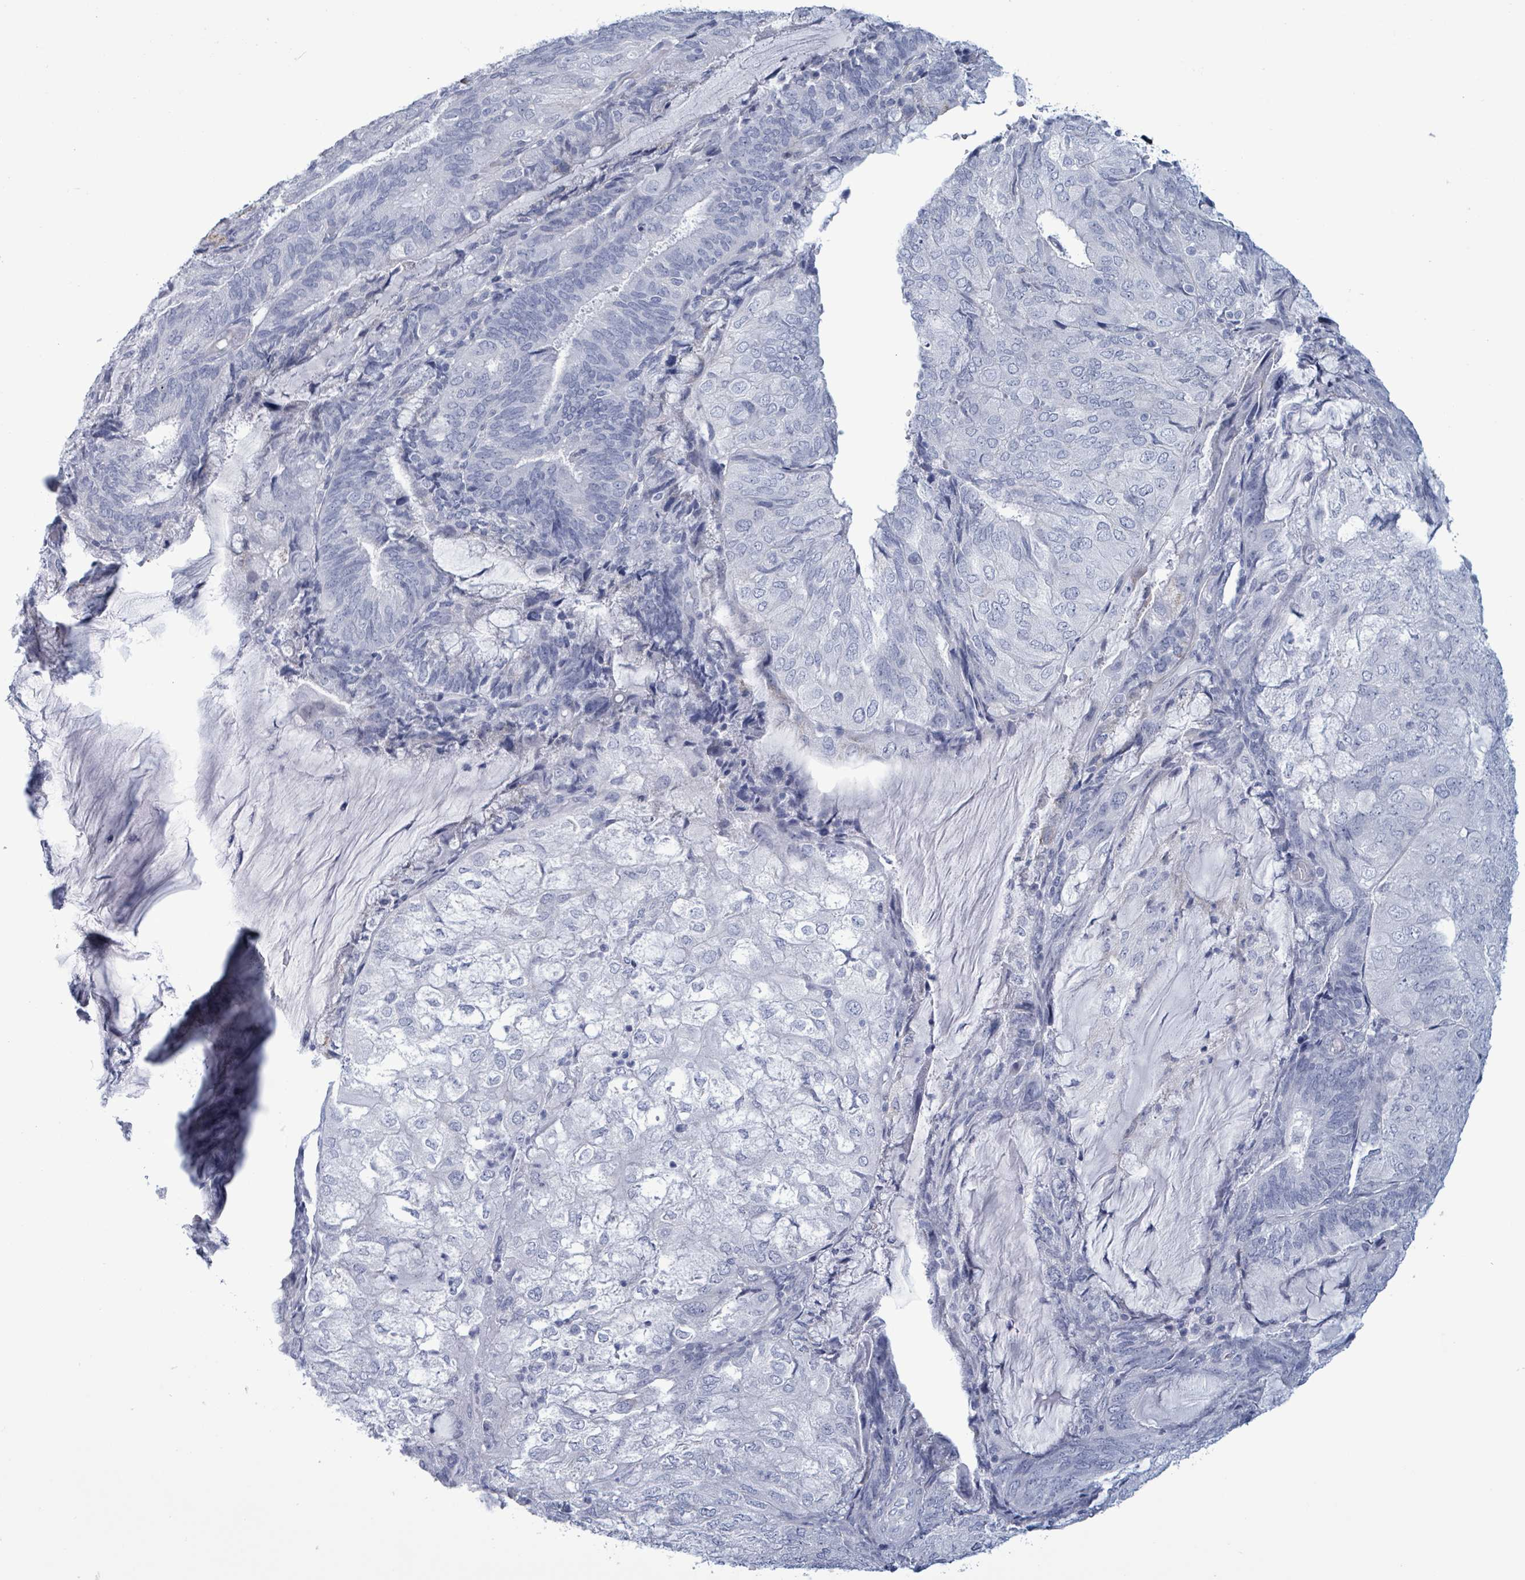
{"staining": {"intensity": "negative", "quantity": "none", "location": "none"}, "tissue": "endometrial cancer", "cell_type": "Tumor cells", "image_type": "cancer", "snomed": [{"axis": "morphology", "description": "Adenocarcinoma, NOS"}, {"axis": "topography", "description": "Endometrium"}], "caption": "DAB (3,3'-diaminobenzidine) immunohistochemical staining of human endometrial cancer displays no significant positivity in tumor cells.", "gene": "ZNF771", "patient": {"sex": "female", "age": 81}}